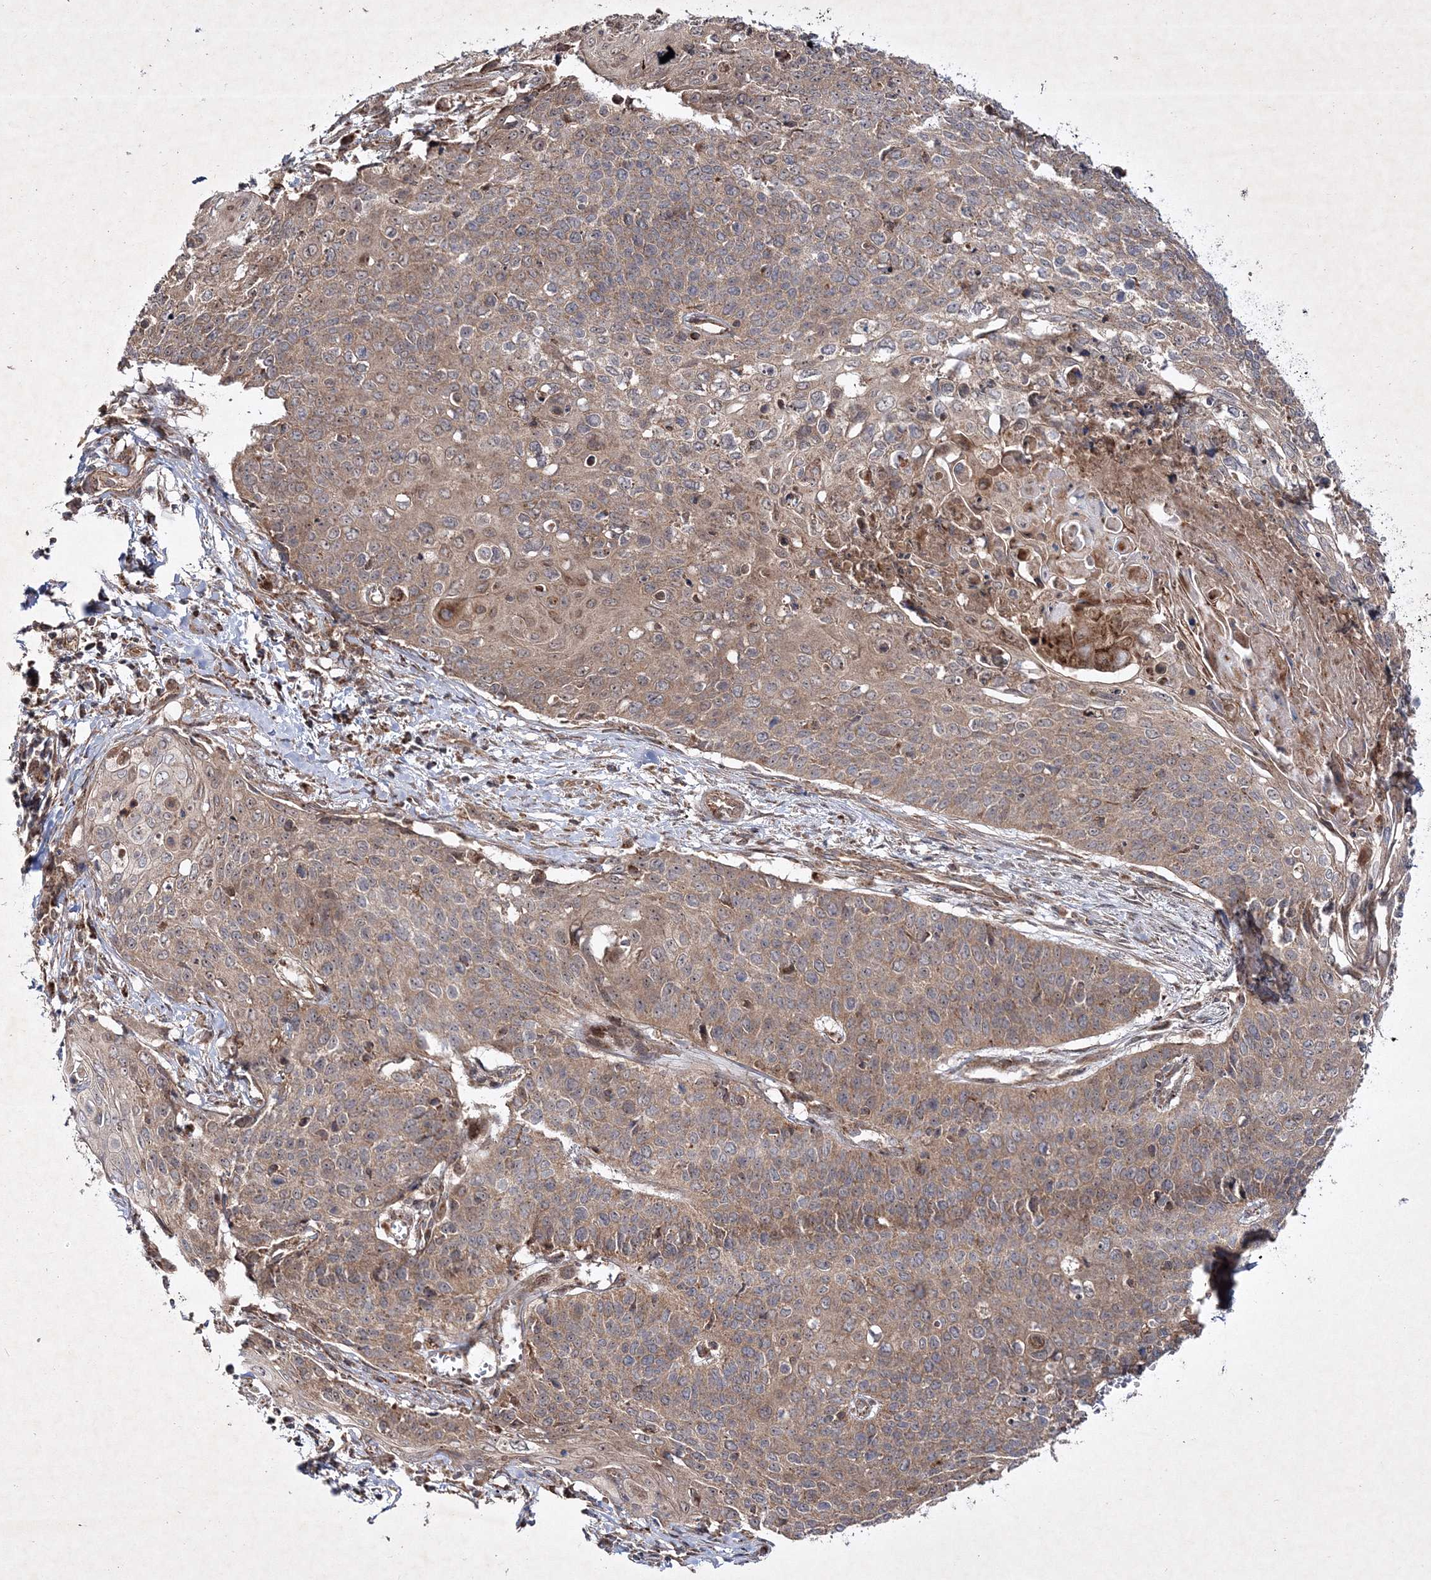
{"staining": {"intensity": "weak", "quantity": ">75%", "location": "cytoplasmic/membranous"}, "tissue": "cervical cancer", "cell_type": "Tumor cells", "image_type": "cancer", "snomed": [{"axis": "morphology", "description": "Squamous cell carcinoma, NOS"}, {"axis": "topography", "description": "Cervix"}], "caption": "A photomicrograph showing weak cytoplasmic/membranous positivity in about >75% of tumor cells in cervical cancer, as visualized by brown immunohistochemical staining.", "gene": "SCRN3", "patient": {"sex": "female", "age": 39}}